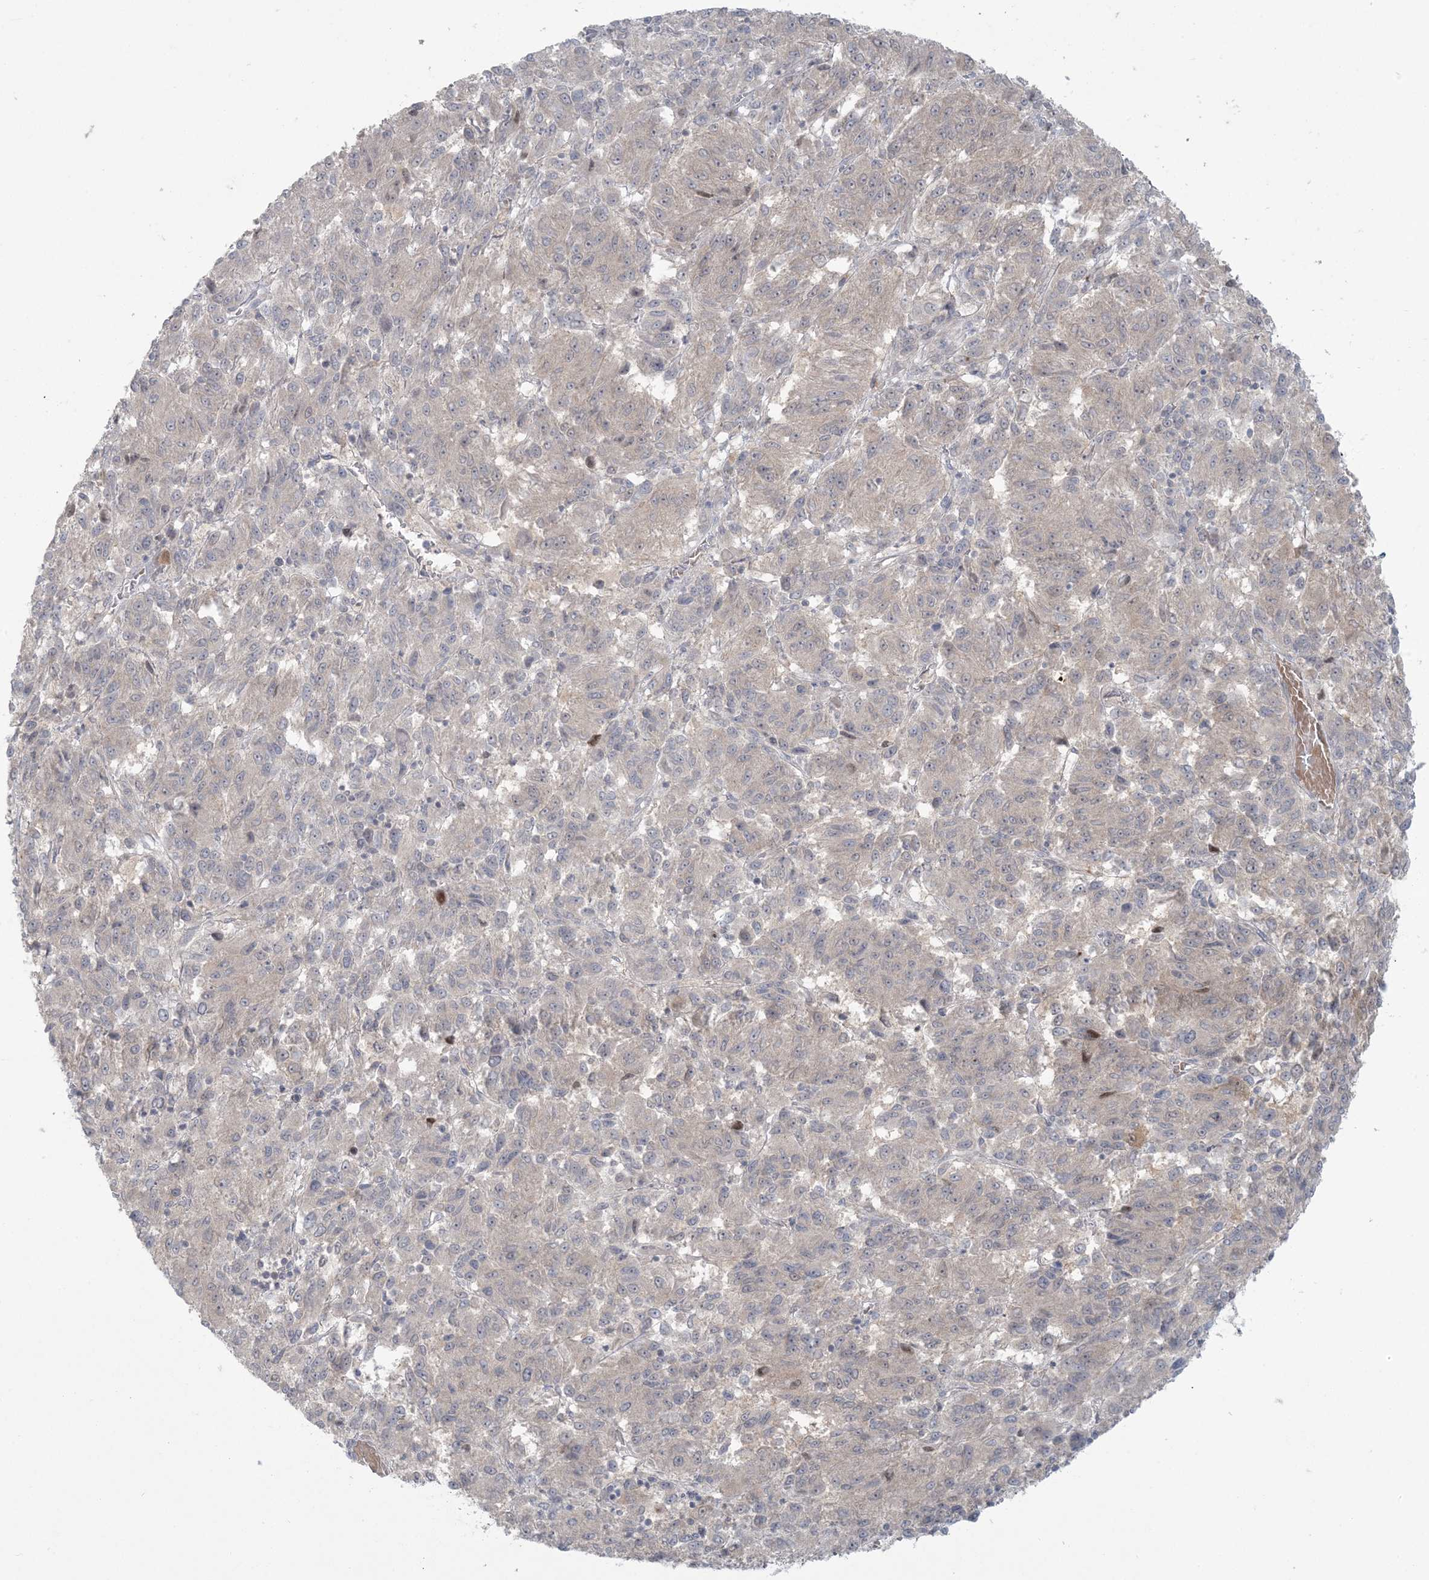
{"staining": {"intensity": "weak", "quantity": "<25%", "location": "cytoplasmic/membranous"}, "tissue": "melanoma", "cell_type": "Tumor cells", "image_type": "cancer", "snomed": [{"axis": "morphology", "description": "Malignant melanoma, Metastatic site"}, {"axis": "topography", "description": "Lung"}], "caption": "Melanoma was stained to show a protein in brown. There is no significant staining in tumor cells. (IHC, brightfield microscopy, high magnification).", "gene": "NRBP2", "patient": {"sex": "male", "age": 64}}